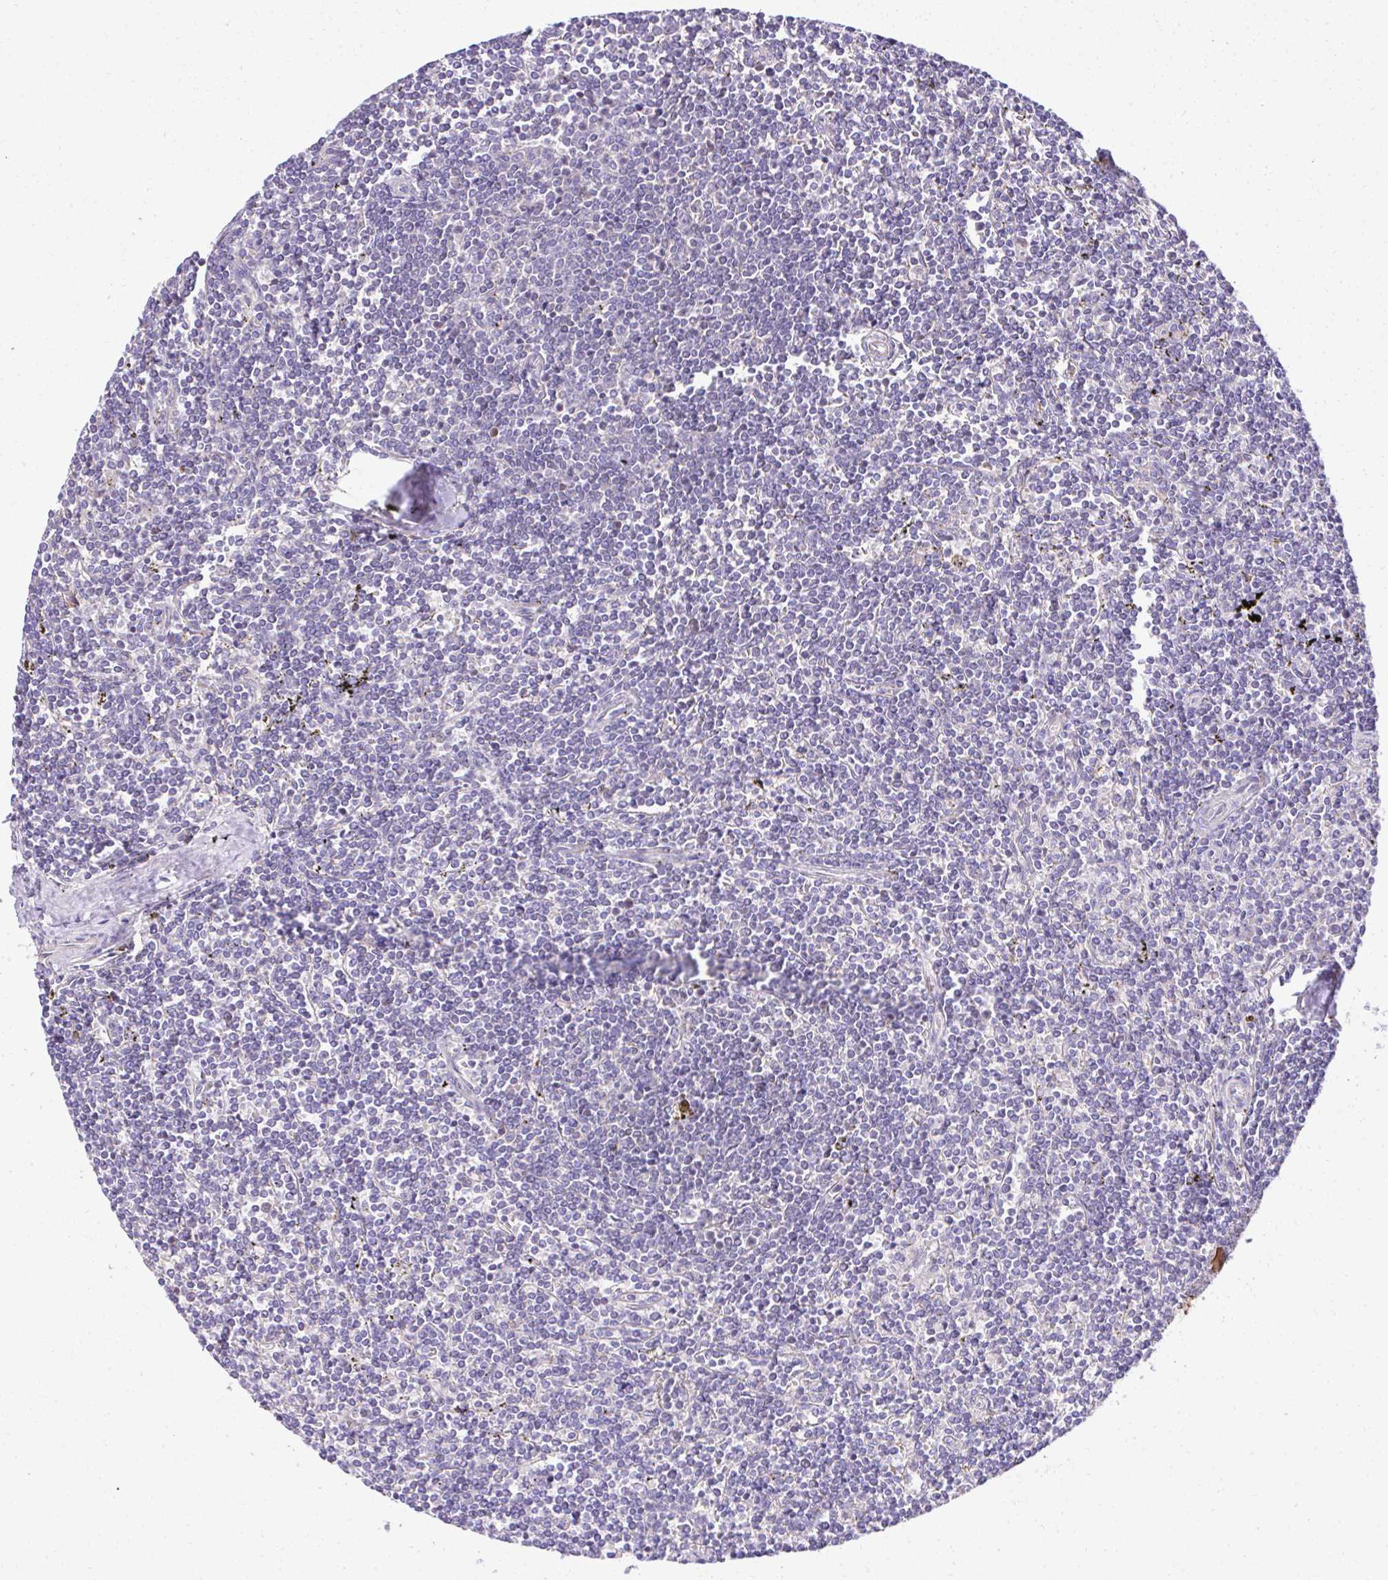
{"staining": {"intensity": "negative", "quantity": "none", "location": "none"}, "tissue": "lymphoma", "cell_type": "Tumor cells", "image_type": "cancer", "snomed": [{"axis": "morphology", "description": "Malignant lymphoma, non-Hodgkin's type, Low grade"}, {"axis": "topography", "description": "Spleen"}], "caption": "The image reveals no significant staining in tumor cells of lymphoma. (DAB (3,3'-diaminobenzidine) immunohistochemistry visualized using brightfield microscopy, high magnification).", "gene": "CCDC85C", "patient": {"sex": "male", "age": 78}}